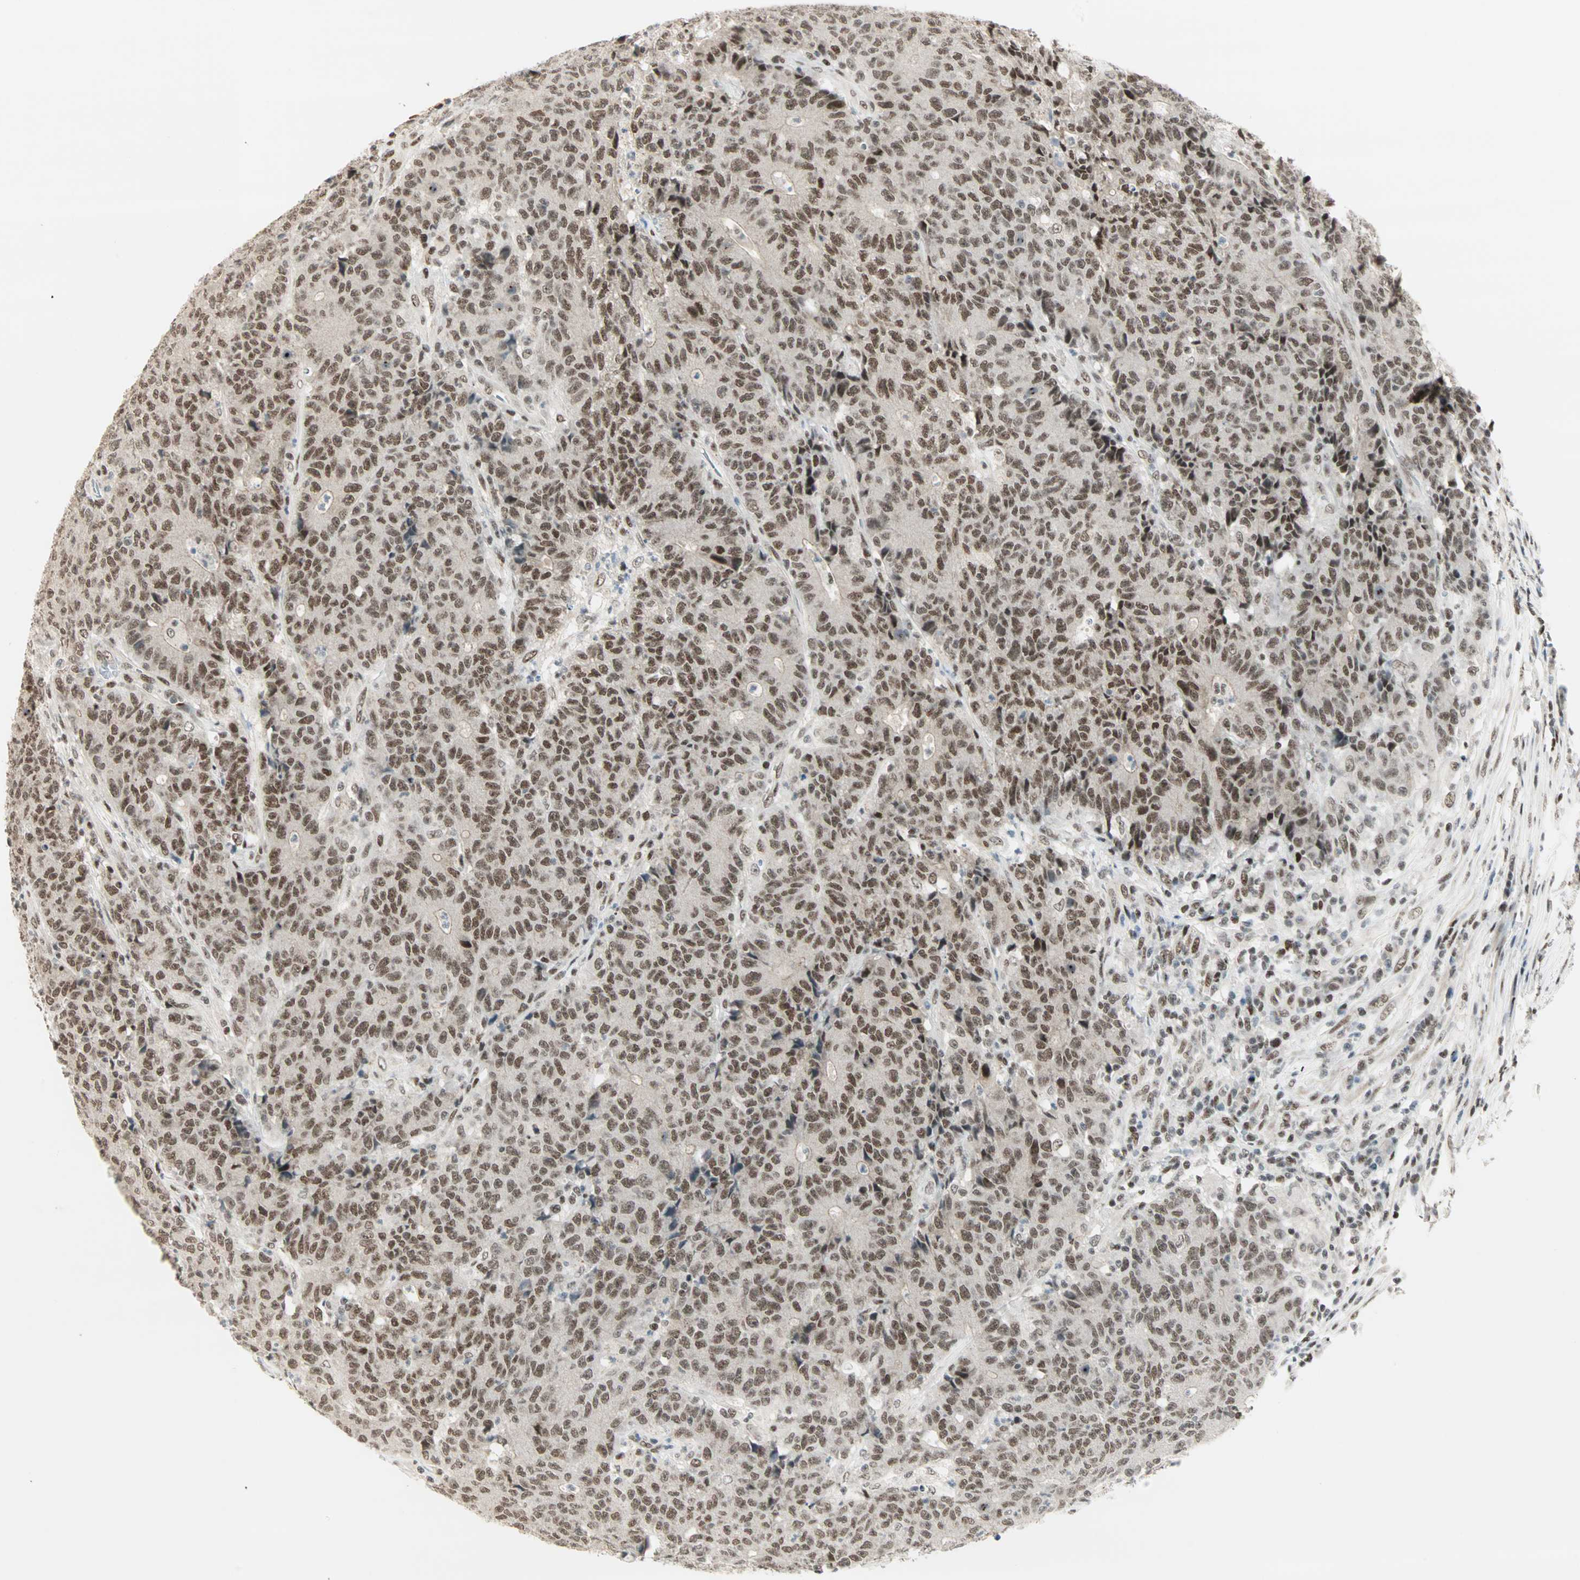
{"staining": {"intensity": "strong", "quantity": ">75%", "location": "nuclear"}, "tissue": "colorectal cancer", "cell_type": "Tumor cells", "image_type": "cancer", "snomed": [{"axis": "morphology", "description": "Normal tissue, NOS"}, {"axis": "morphology", "description": "Adenocarcinoma, NOS"}, {"axis": "topography", "description": "Colon"}], "caption": "Tumor cells display high levels of strong nuclear expression in about >75% of cells in colorectal cancer (adenocarcinoma).", "gene": "BLM", "patient": {"sex": "female", "age": 75}}